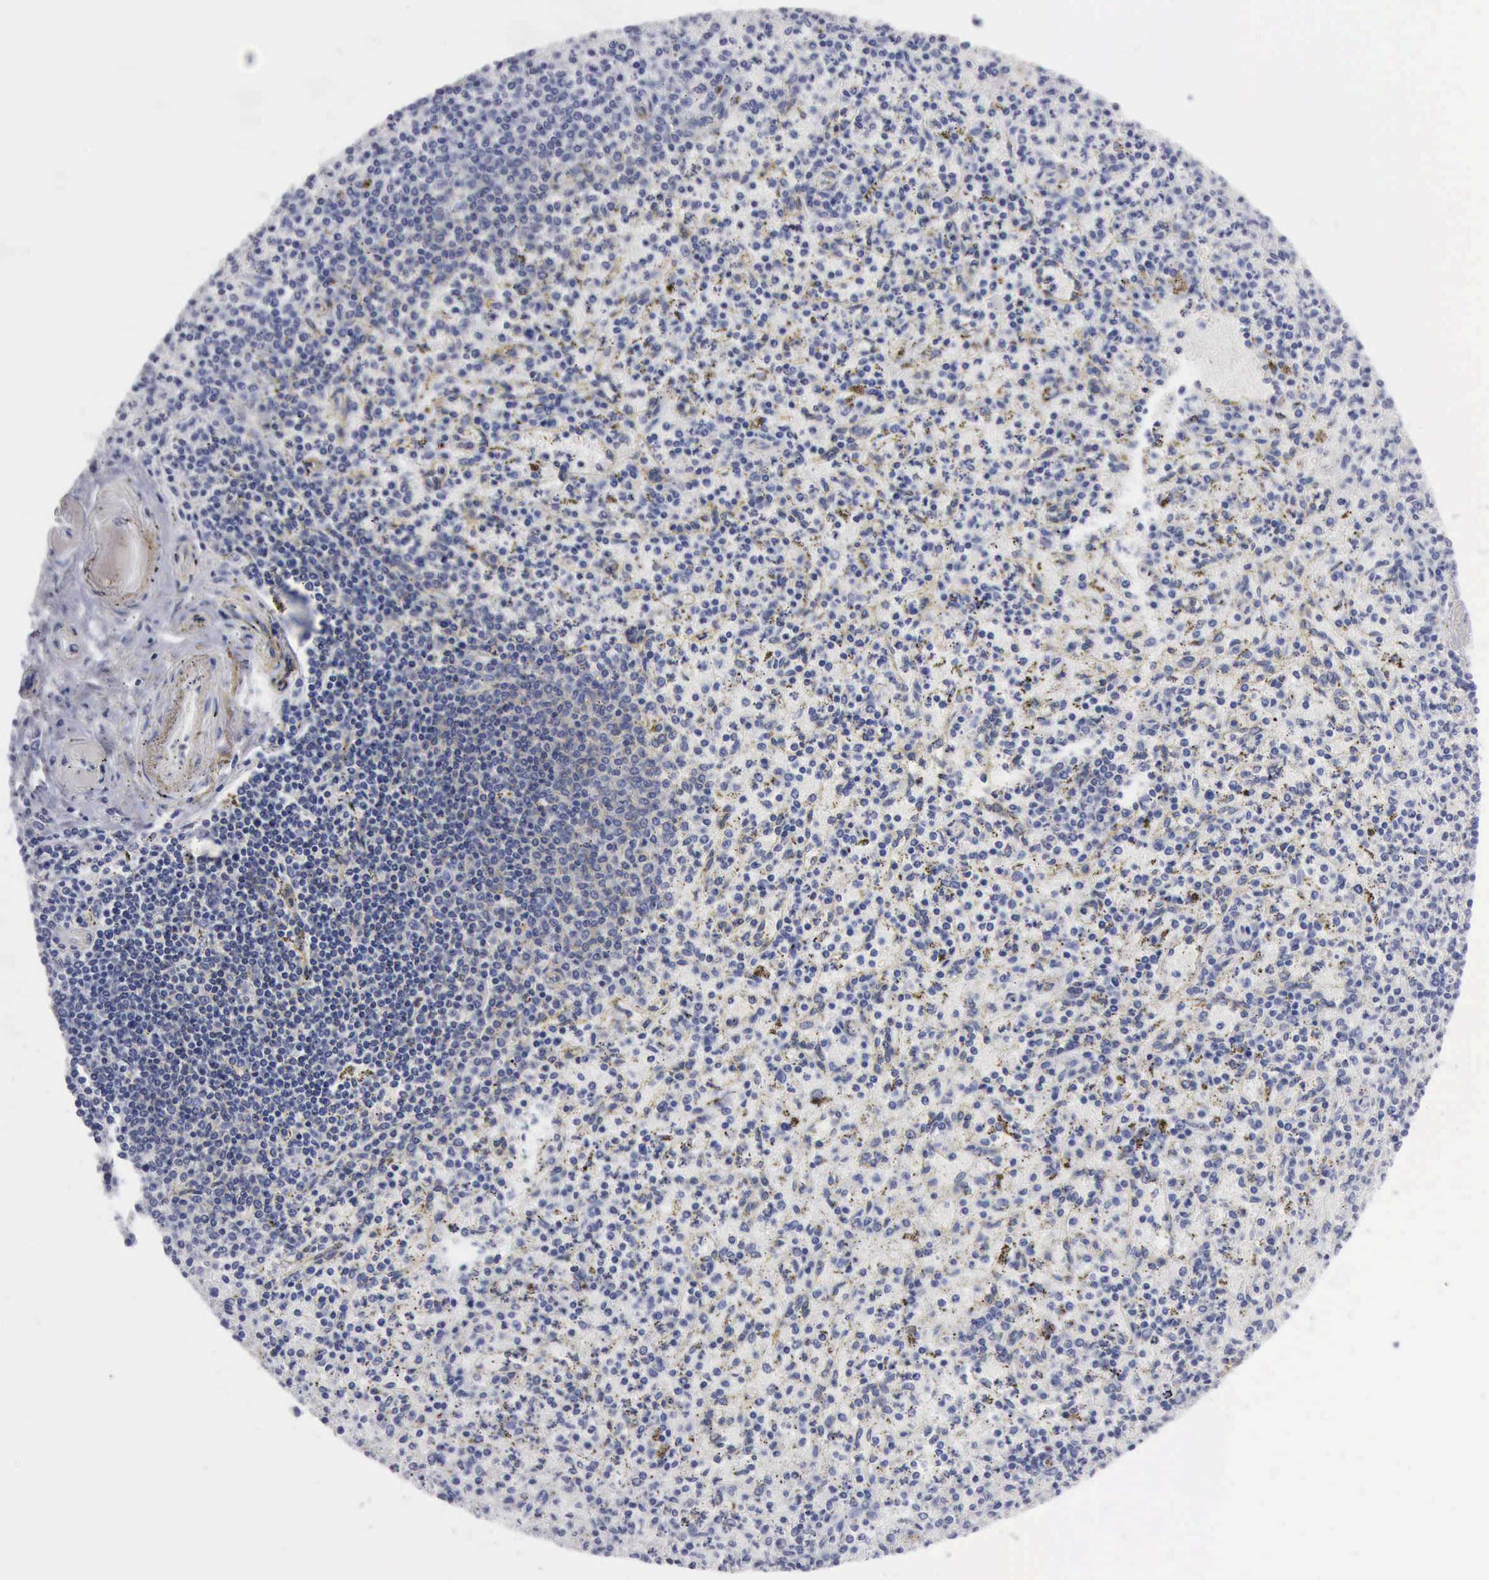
{"staining": {"intensity": "negative", "quantity": "none", "location": "none"}, "tissue": "spleen", "cell_type": "Cells in red pulp", "image_type": "normal", "snomed": [{"axis": "morphology", "description": "Normal tissue, NOS"}, {"axis": "topography", "description": "Spleen"}], "caption": "Immunohistochemistry (IHC) of benign human spleen demonstrates no expression in cells in red pulp. (Immunohistochemistry, brightfield microscopy, high magnification).", "gene": "CYP19A1", "patient": {"sex": "male", "age": 72}}